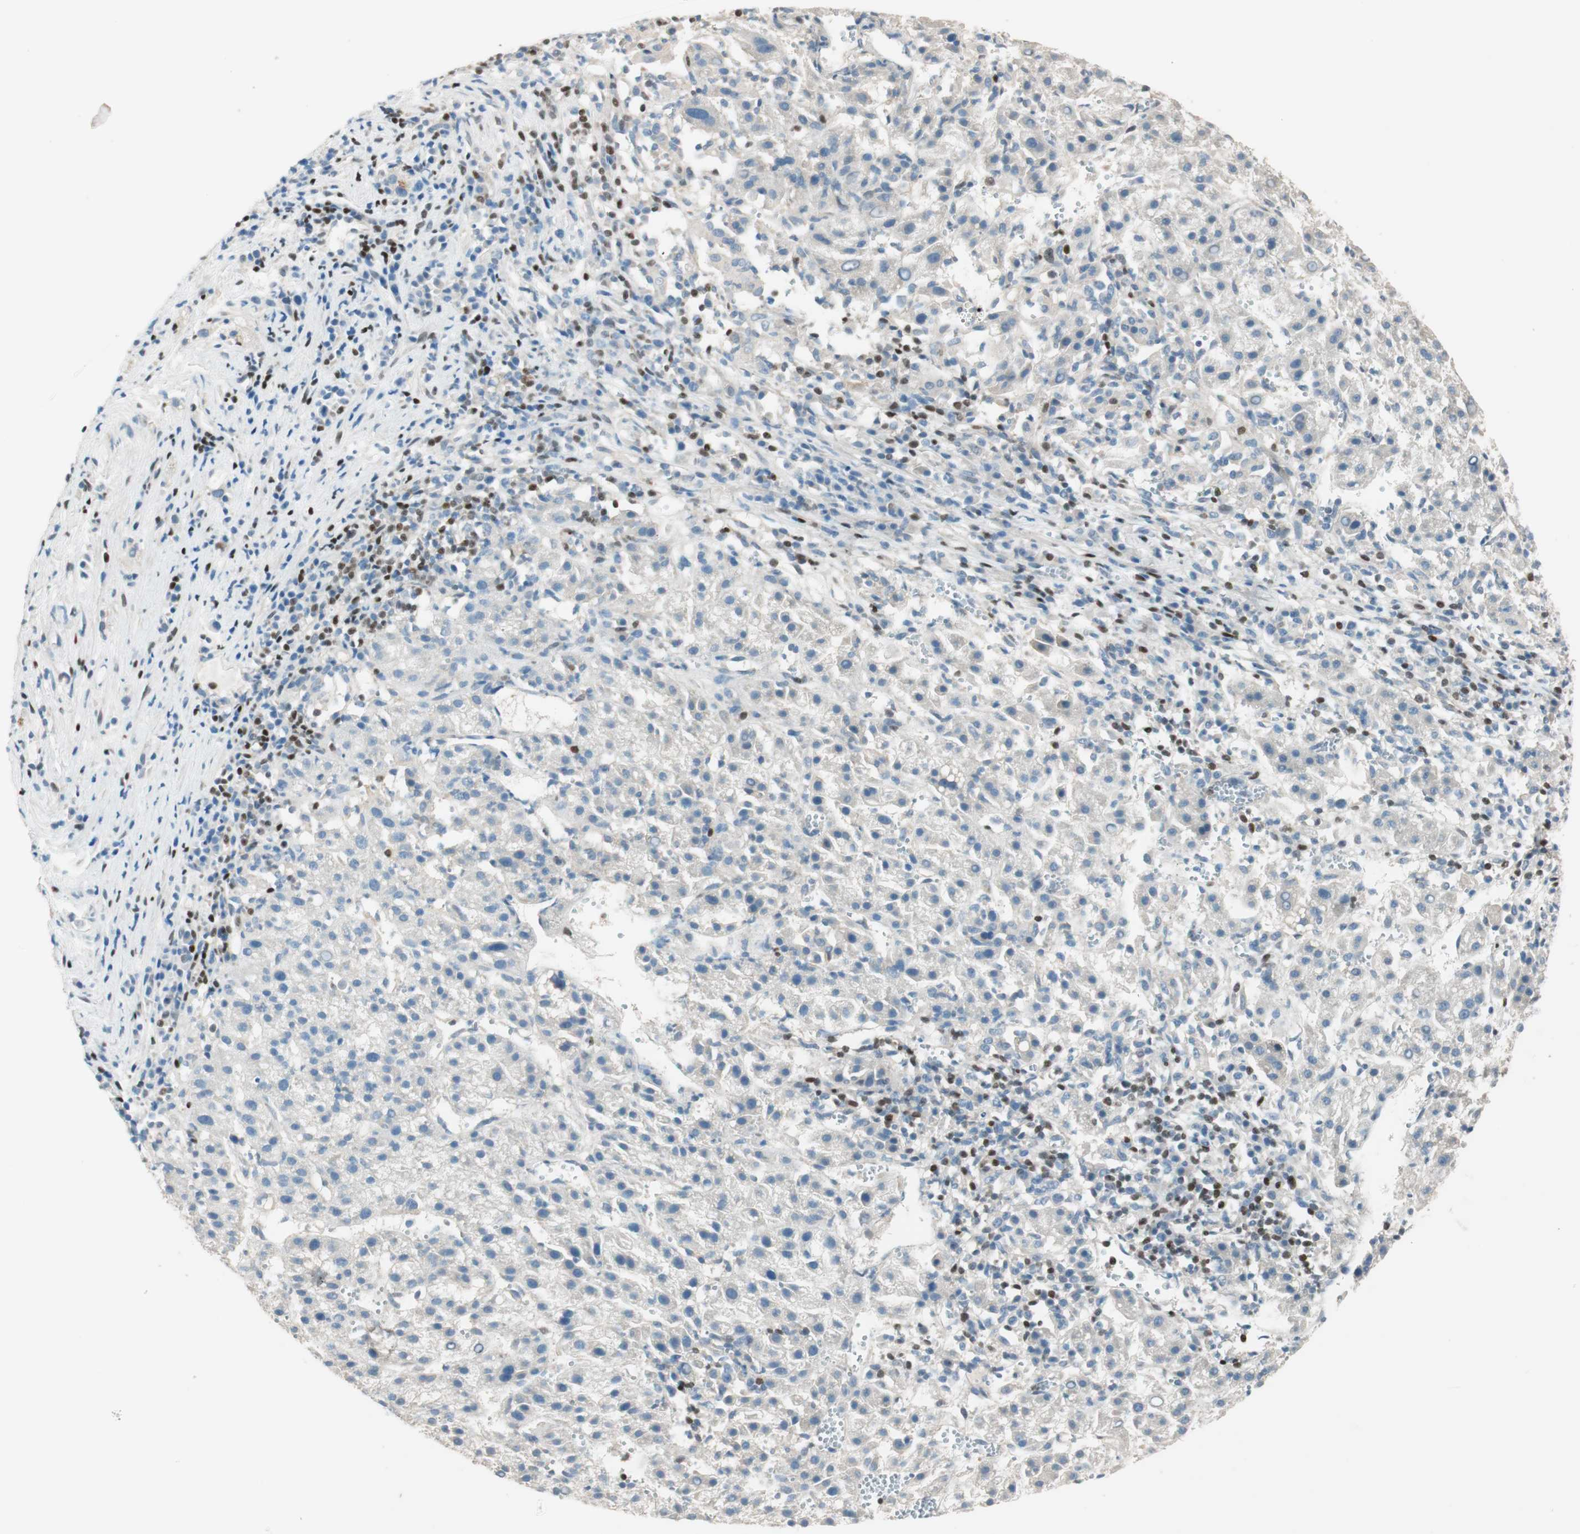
{"staining": {"intensity": "negative", "quantity": "none", "location": "none"}, "tissue": "liver cancer", "cell_type": "Tumor cells", "image_type": "cancer", "snomed": [{"axis": "morphology", "description": "Carcinoma, Hepatocellular, NOS"}, {"axis": "topography", "description": "Liver"}], "caption": "This is an IHC photomicrograph of human liver hepatocellular carcinoma. There is no staining in tumor cells.", "gene": "BIN1", "patient": {"sex": "female", "age": 58}}